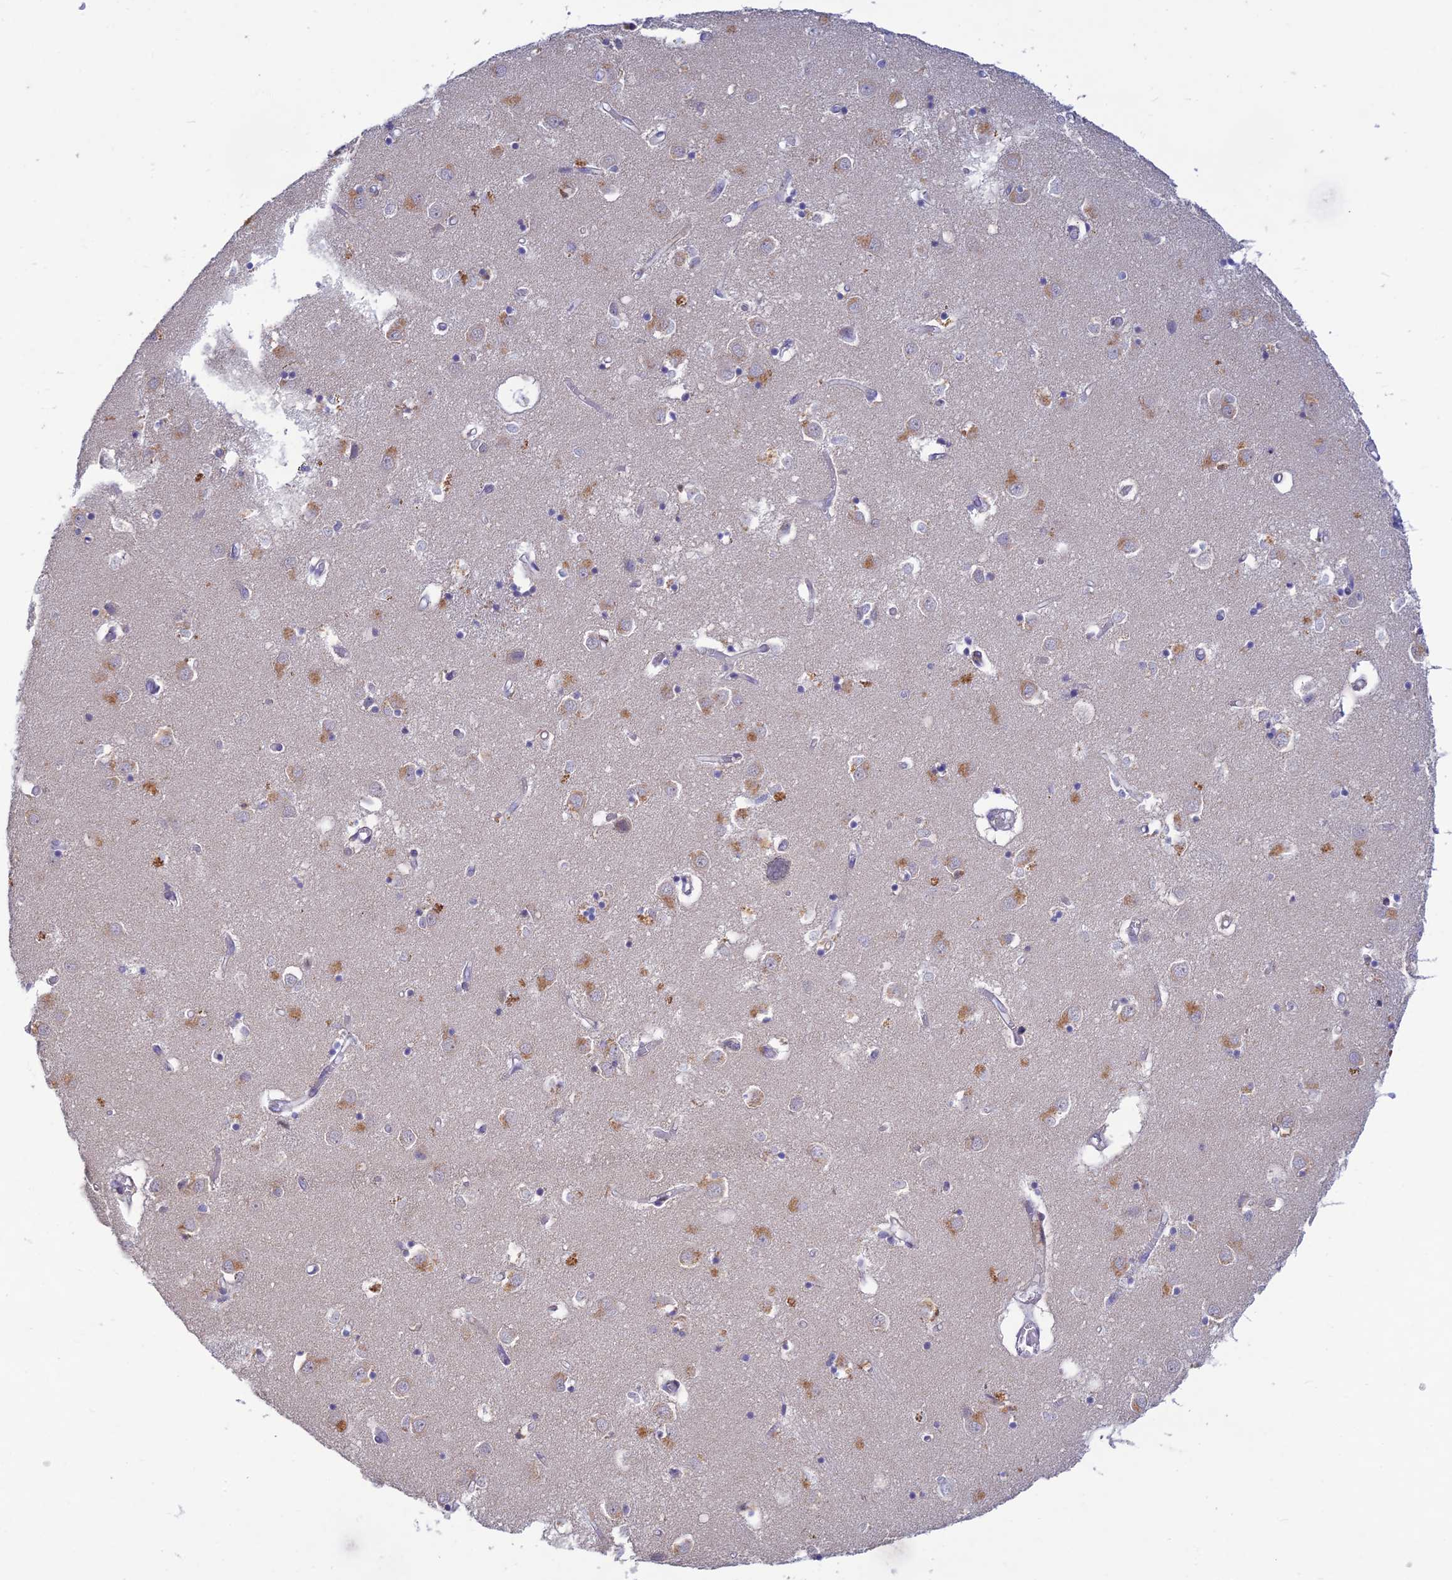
{"staining": {"intensity": "negative", "quantity": "none", "location": "none"}, "tissue": "caudate", "cell_type": "Glial cells", "image_type": "normal", "snomed": [{"axis": "morphology", "description": "Normal tissue, NOS"}, {"axis": "topography", "description": "Lateral ventricle wall"}], "caption": "Immunohistochemistry photomicrograph of benign caudate: caudate stained with DAB (3,3'-diaminobenzidine) shows no significant protein staining in glial cells.", "gene": "FASTKD5", "patient": {"sex": "male", "age": 70}}